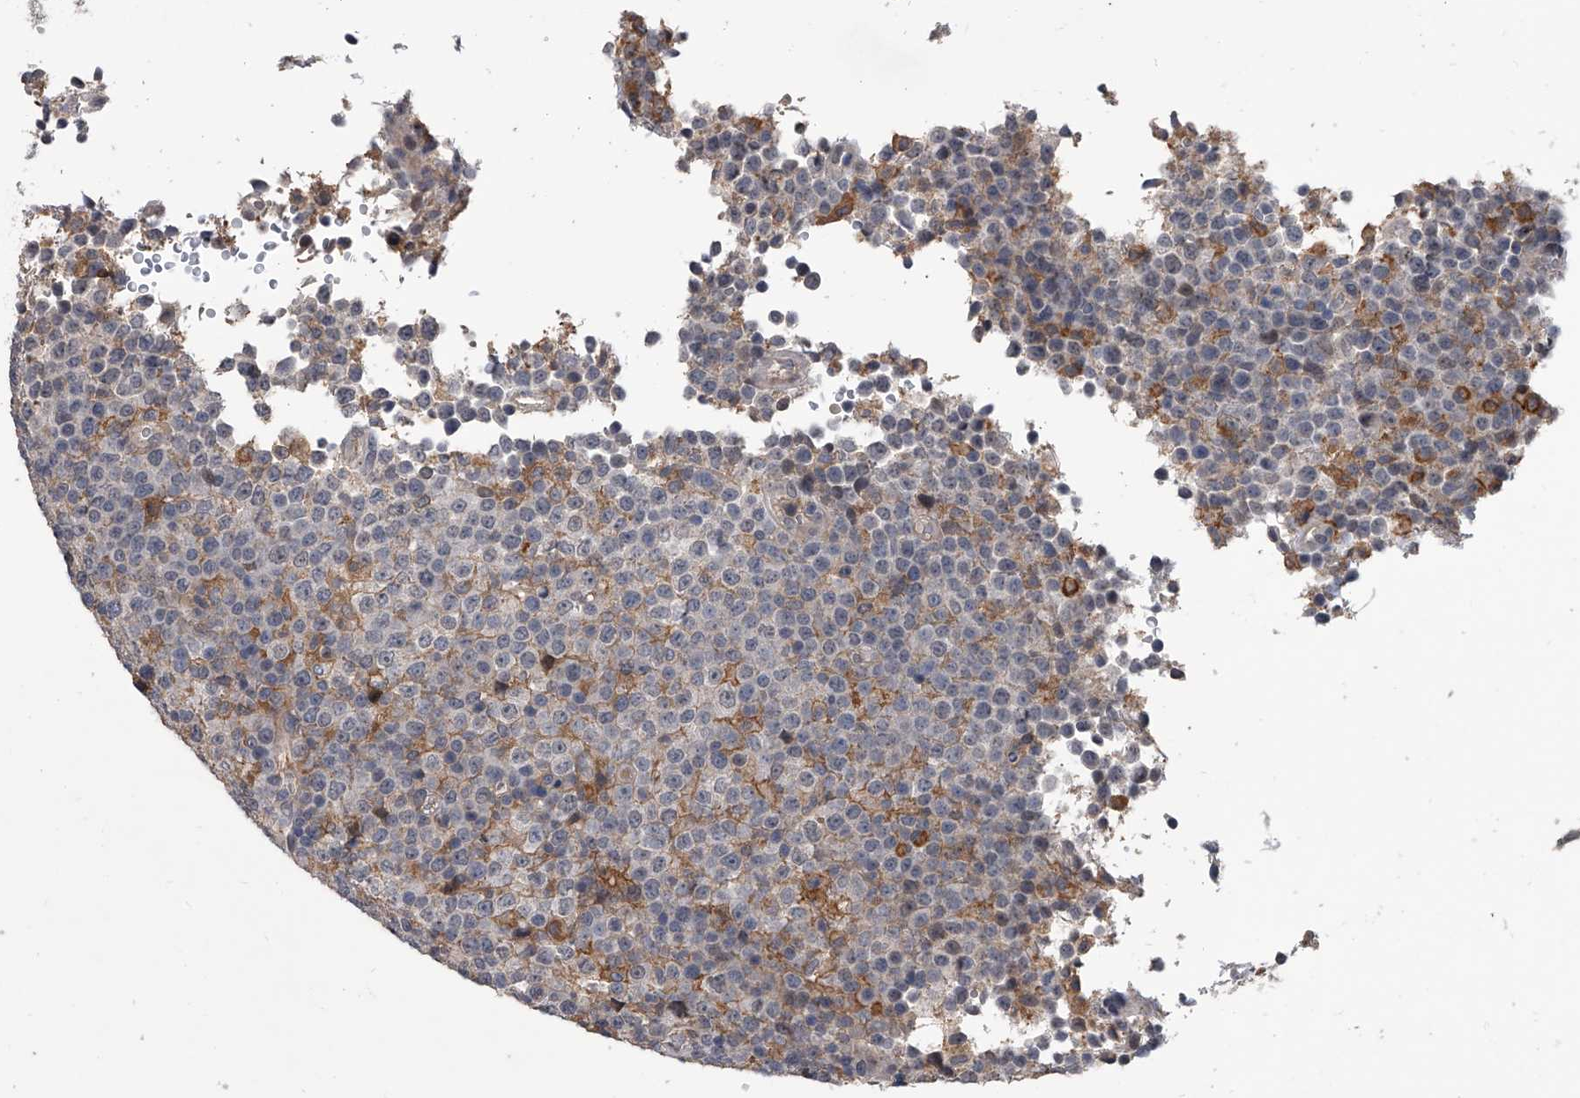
{"staining": {"intensity": "negative", "quantity": "none", "location": "none"}, "tissue": "lymphoma", "cell_type": "Tumor cells", "image_type": "cancer", "snomed": [{"axis": "morphology", "description": "Malignant lymphoma, non-Hodgkin's type, High grade"}, {"axis": "topography", "description": "Lymph node"}], "caption": "Micrograph shows no significant protein expression in tumor cells of high-grade malignant lymphoma, non-Hodgkin's type. (Stains: DAB immunohistochemistry with hematoxylin counter stain, Microscopy: brightfield microscopy at high magnification).", "gene": "MAP4K3", "patient": {"sex": "male", "age": 13}}